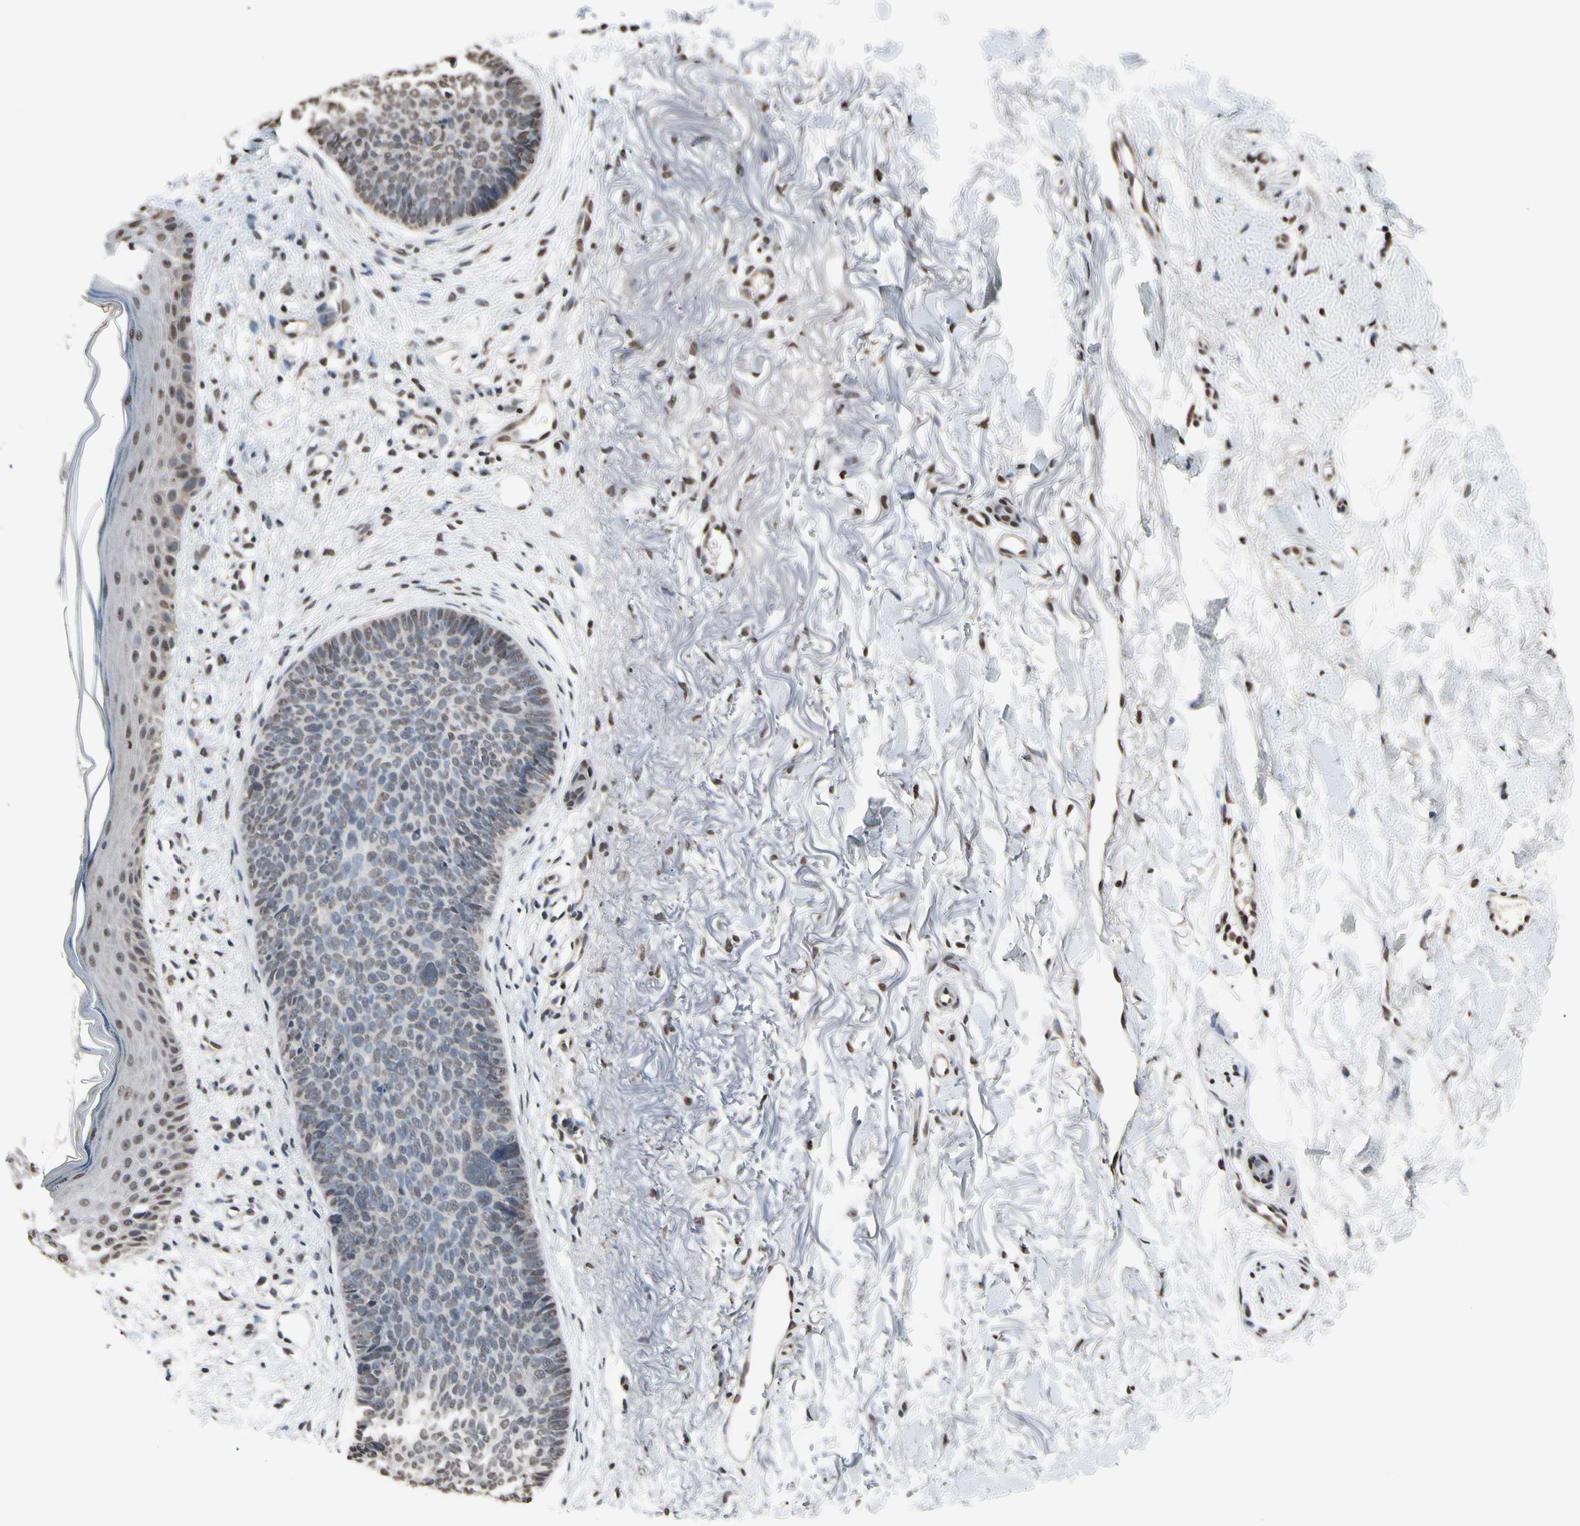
{"staining": {"intensity": "weak", "quantity": "<25%", "location": "nuclear"}, "tissue": "skin cancer", "cell_type": "Tumor cells", "image_type": "cancer", "snomed": [{"axis": "morphology", "description": "Basal cell carcinoma"}, {"axis": "topography", "description": "Skin"}], "caption": "Image shows no significant protein staining in tumor cells of skin cancer (basal cell carcinoma).", "gene": "HIPK2", "patient": {"sex": "female", "age": 70}}